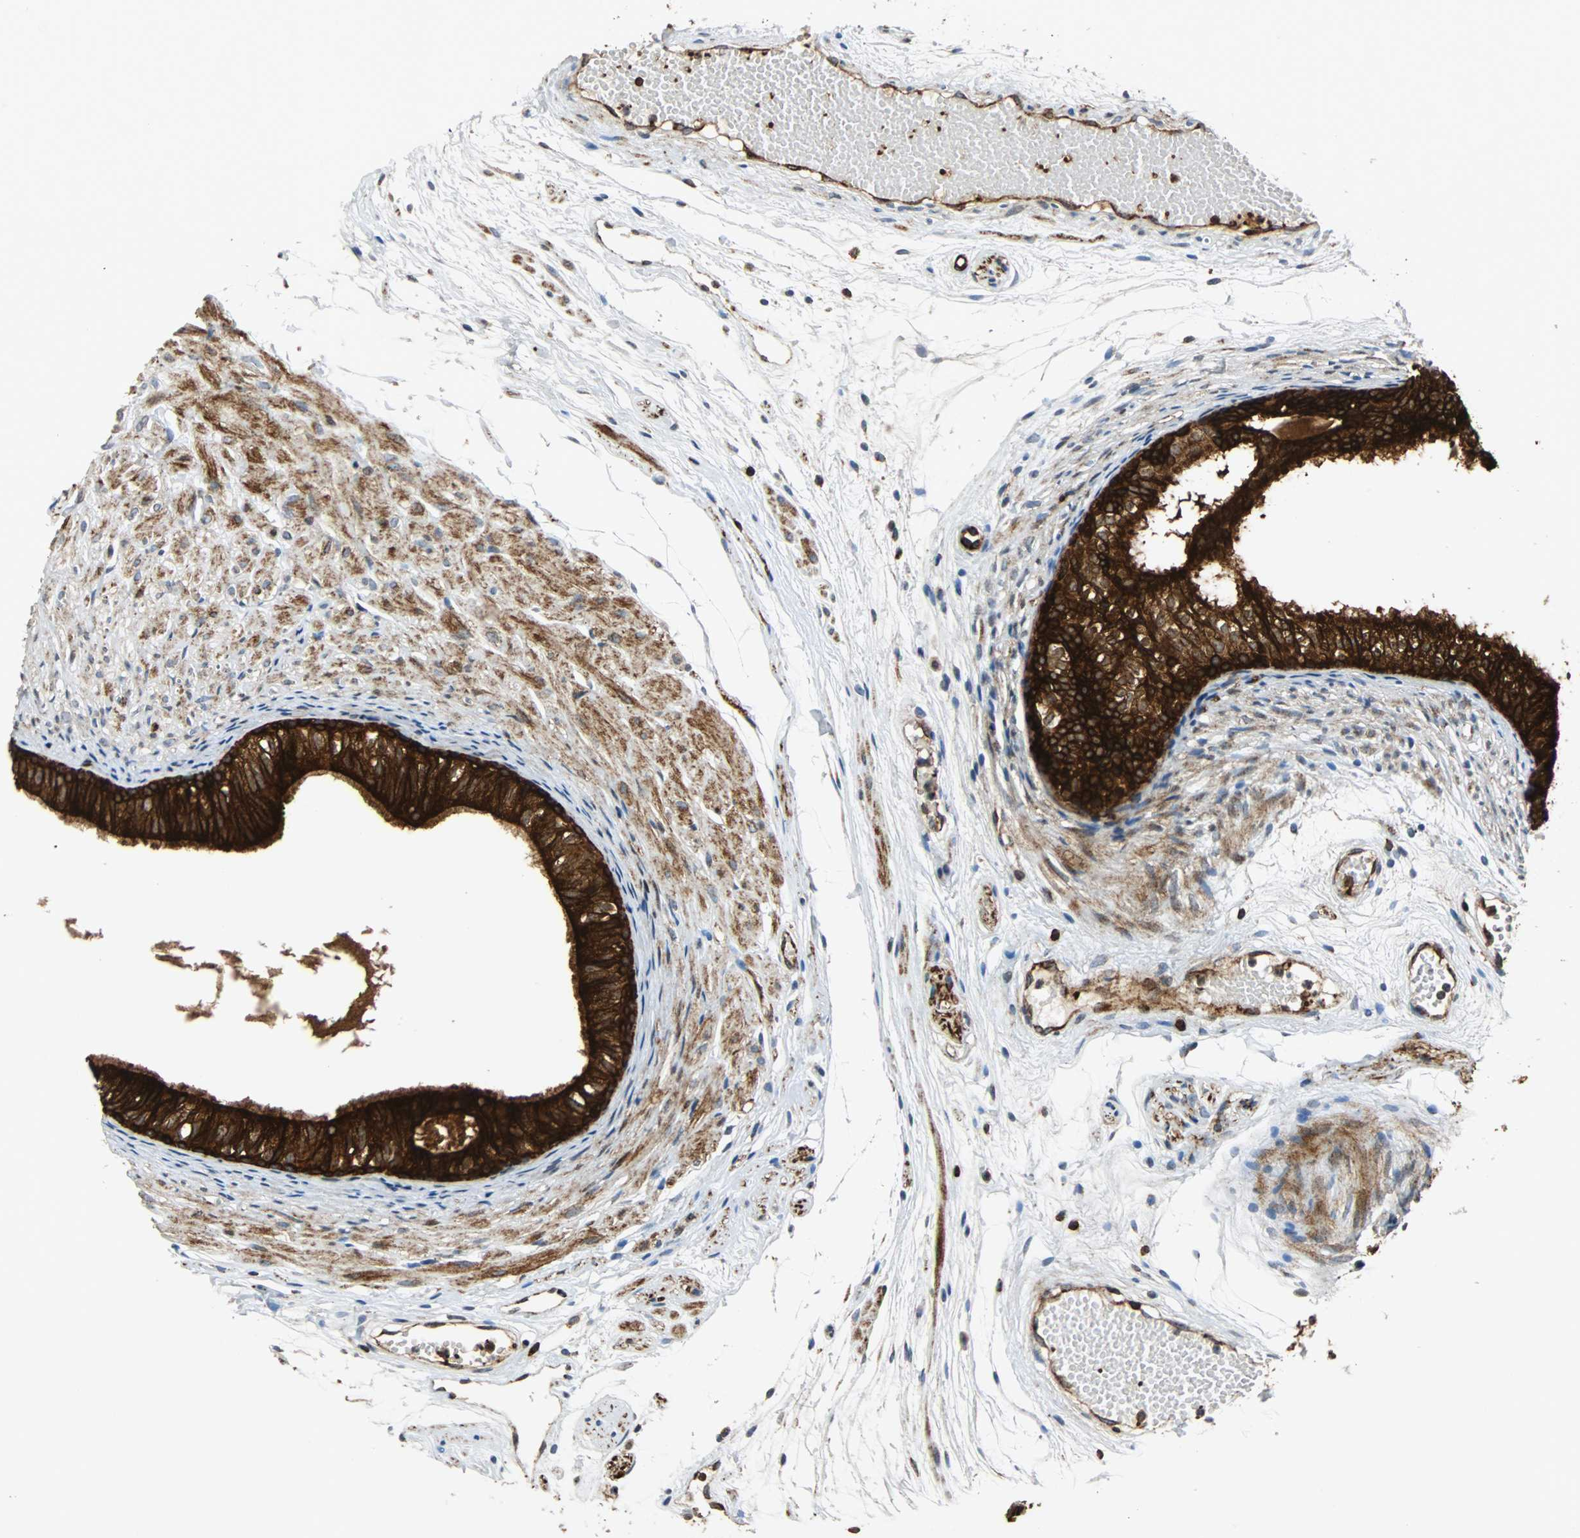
{"staining": {"intensity": "strong", "quantity": ">75%", "location": "cytoplasmic/membranous"}, "tissue": "epididymis", "cell_type": "Glandular cells", "image_type": "normal", "snomed": [{"axis": "morphology", "description": "Normal tissue, NOS"}, {"axis": "morphology", "description": "Atrophy, NOS"}, {"axis": "topography", "description": "Testis"}, {"axis": "topography", "description": "Epididymis"}], "caption": "A high amount of strong cytoplasmic/membranous expression is appreciated in about >75% of glandular cells in normal epididymis.", "gene": "TUBA4A", "patient": {"sex": "male", "age": 18}}